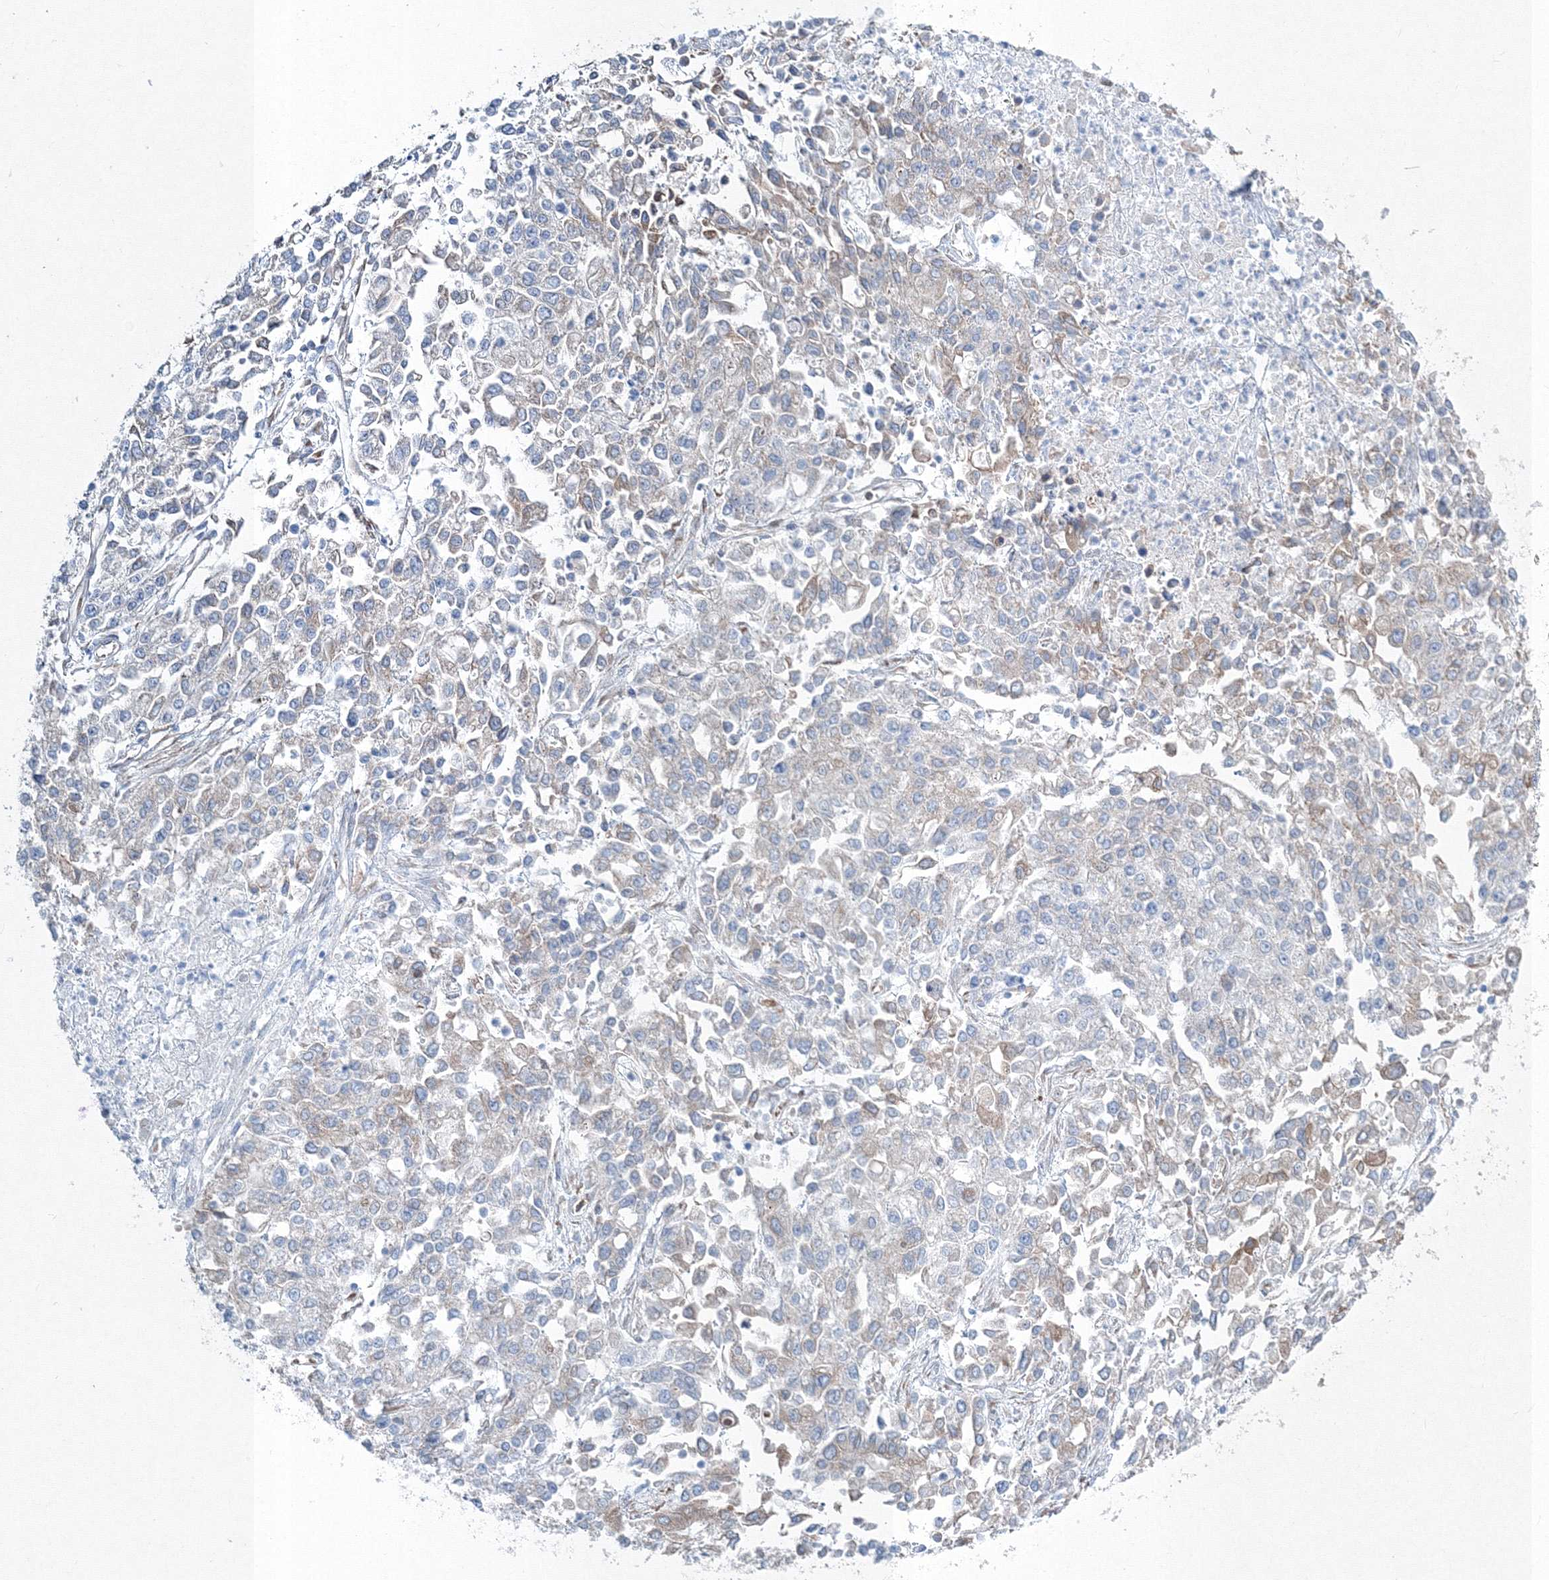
{"staining": {"intensity": "weak", "quantity": "<25%", "location": "cytoplasmic/membranous"}, "tissue": "endometrial cancer", "cell_type": "Tumor cells", "image_type": "cancer", "snomed": [{"axis": "morphology", "description": "Adenocarcinoma, NOS"}, {"axis": "topography", "description": "Endometrium"}], "caption": "This is an IHC photomicrograph of human endometrial cancer (adenocarcinoma). There is no staining in tumor cells.", "gene": "RCN1", "patient": {"sex": "female", "age": 49}}